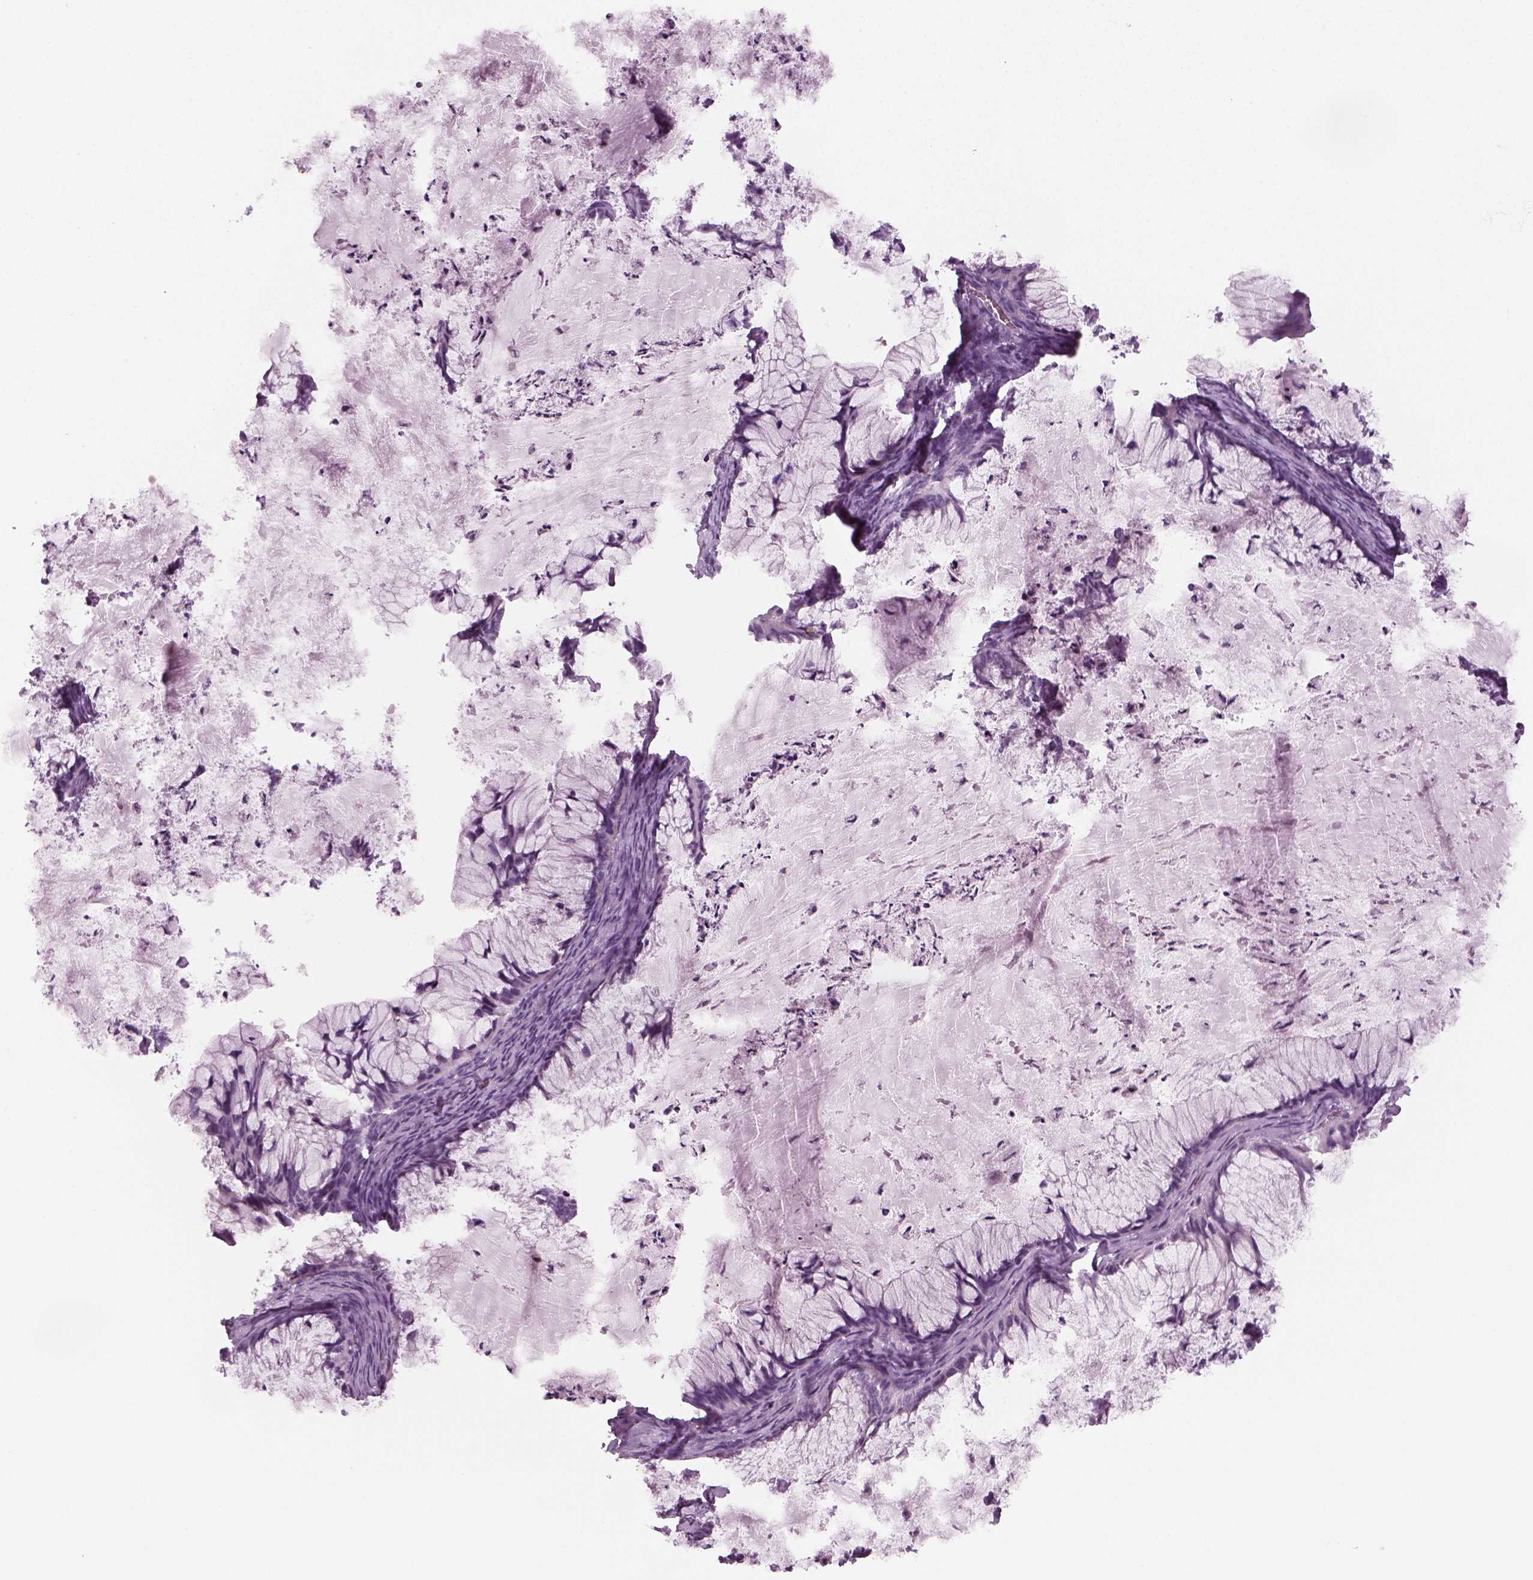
{"staining": {"intensity": "negative", "quantity": "none", "location": "none"}, "tissue": "ovarian cancer", "cell_type": "Tumor cells", "image_type": "cancer", "snomed": [{"axis": "morphology", "description": "Cystadenocarcinoma, mucinous, NOS"}, {"axis": "topography", "description": "Ovary"}], "caption": "Immunohistochemistry (IHC) of human mucinous cystadenocarcinoma (ovarian) reveals no positivity in tumor cells.", "gene": "KRT75", "patient": {"sex": "female", "age": 72}}